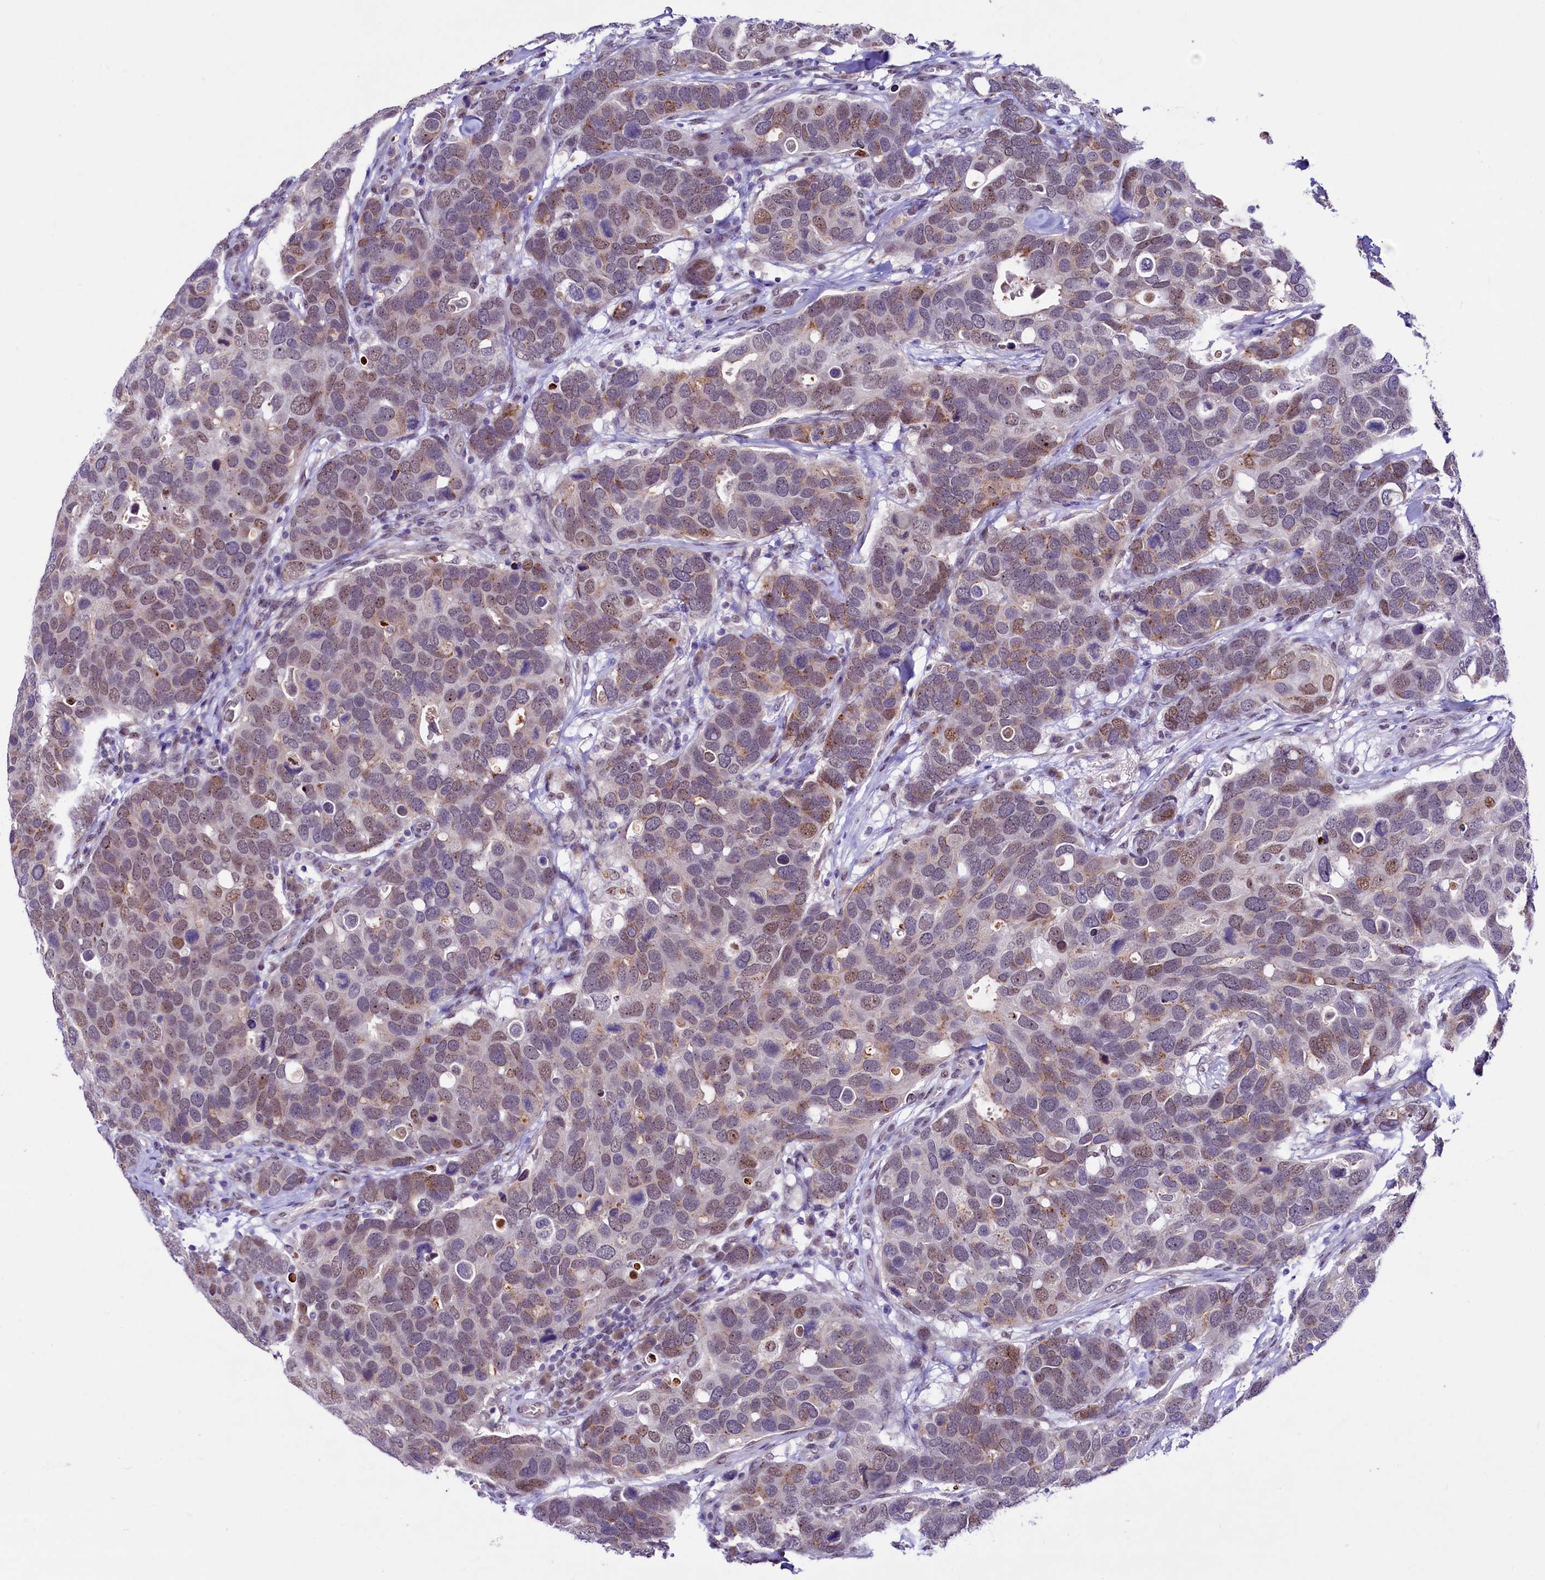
{"staining": {"intensity": "moderate", "quantity": "<25%", "location": "nuclear"}, "tissue": "breast cancer", "cell_type": "Tumor cells", "image_type": "cancer", "snomed": [{"axis": "morphology", "description": "Duct carcinoma"}, {"axis": "topography", "description": "Breast"}], "caption": "The micrograph reveals staining of infiltrating ductal carcinoma (breast), revealing moderate nuclear protein staining (brown color) within tumor cells.", "gene": "LEUTX", "patient": {"sex": "female", "age": 83}}